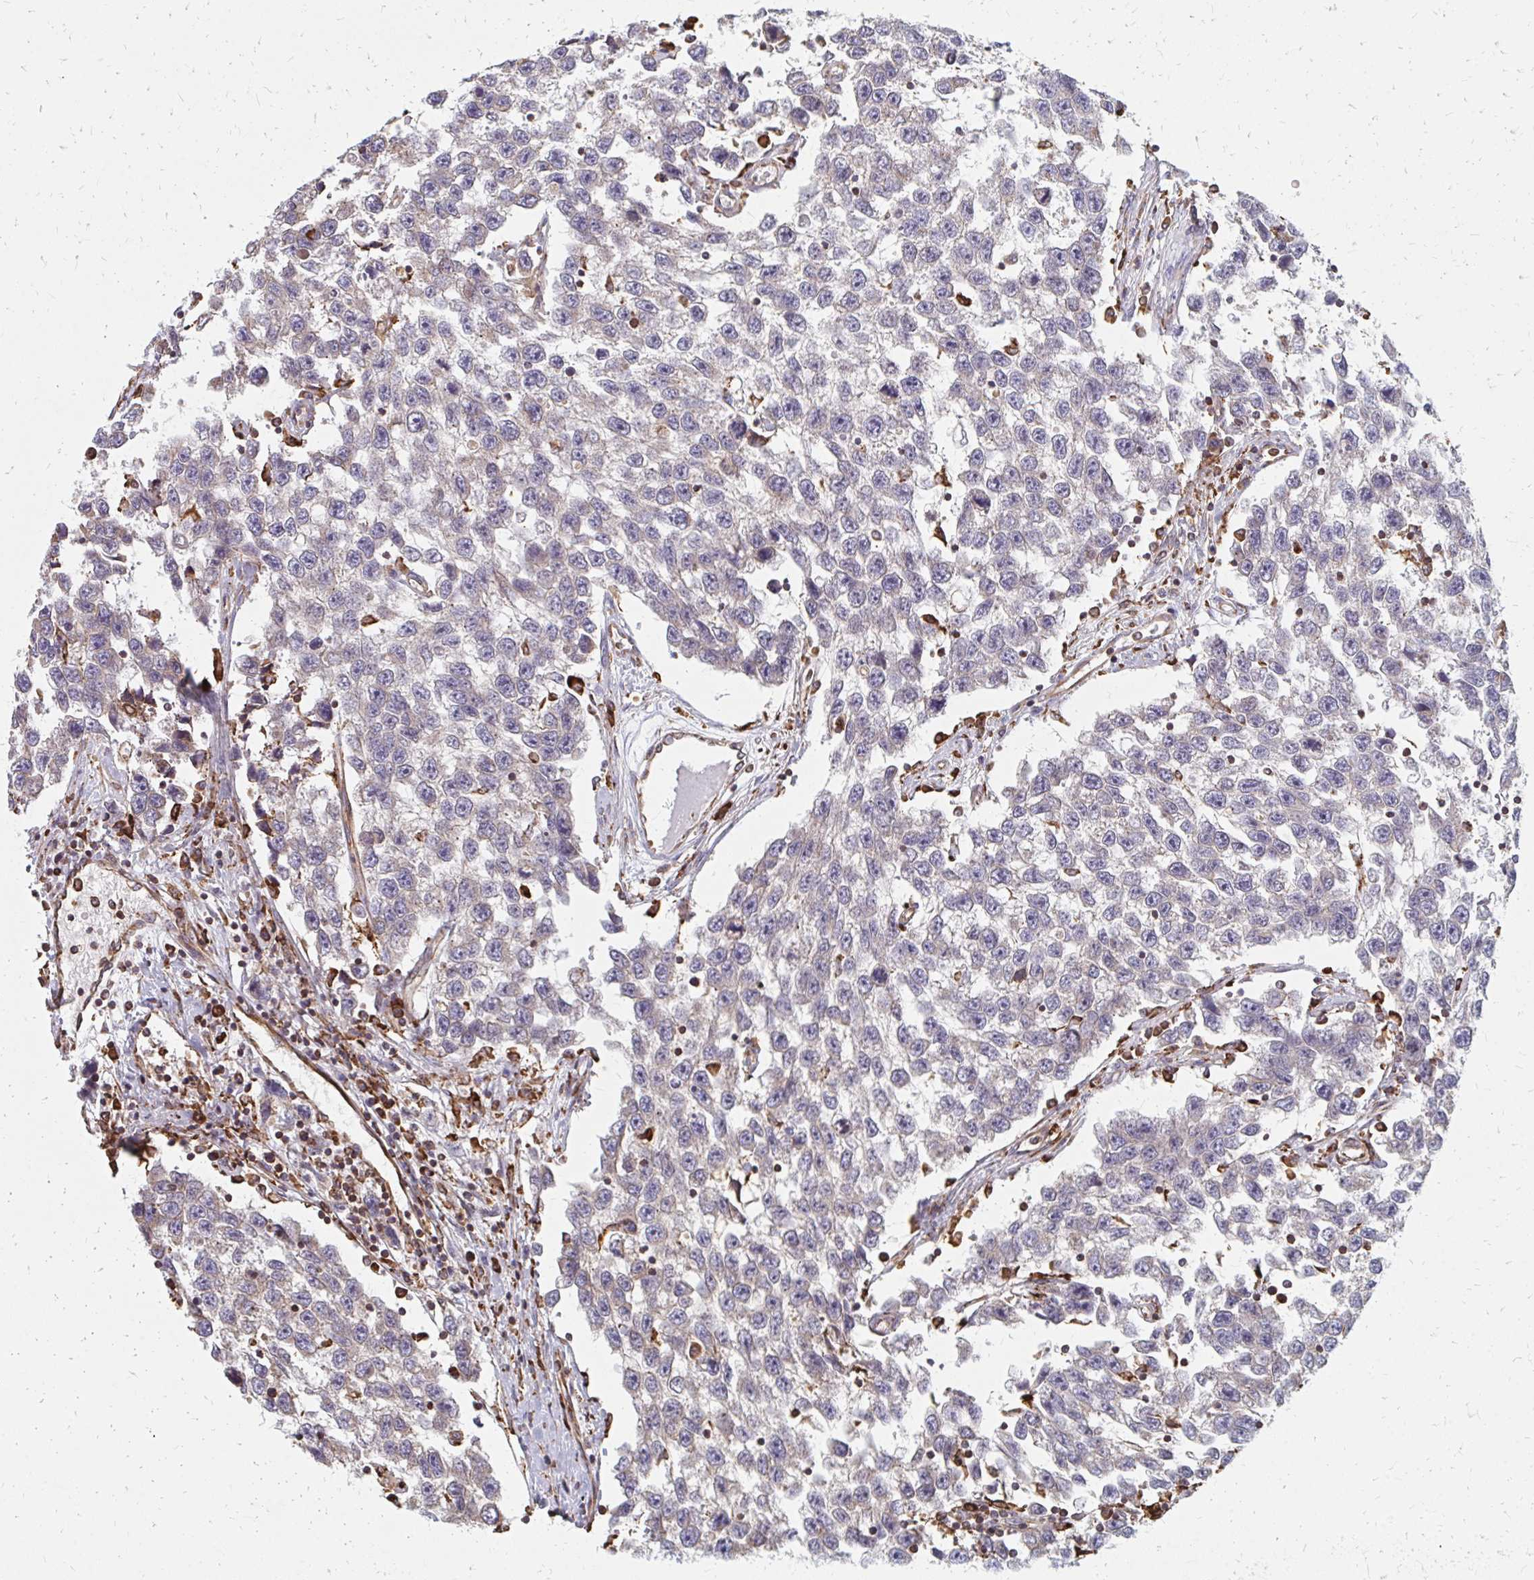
{"staining": {"intensity": "weak", "quantity": "<25%", "location": "cytoplasmic/membranous"}, "tissue": "testis cancer", "cell_type": "Tumor cells", "image_type": "cancer", "snomed": [{"axis": "morphology", "description": "Seminoma, NOS"}, {"axis": "topography", "description": "Testis"}], "caption": "Protein analysis of seminoma (testis) displays no significant positivity in tumor cells.", "gene": "PPP1R13L", "patient": {"sex": "male", "age": 33}}